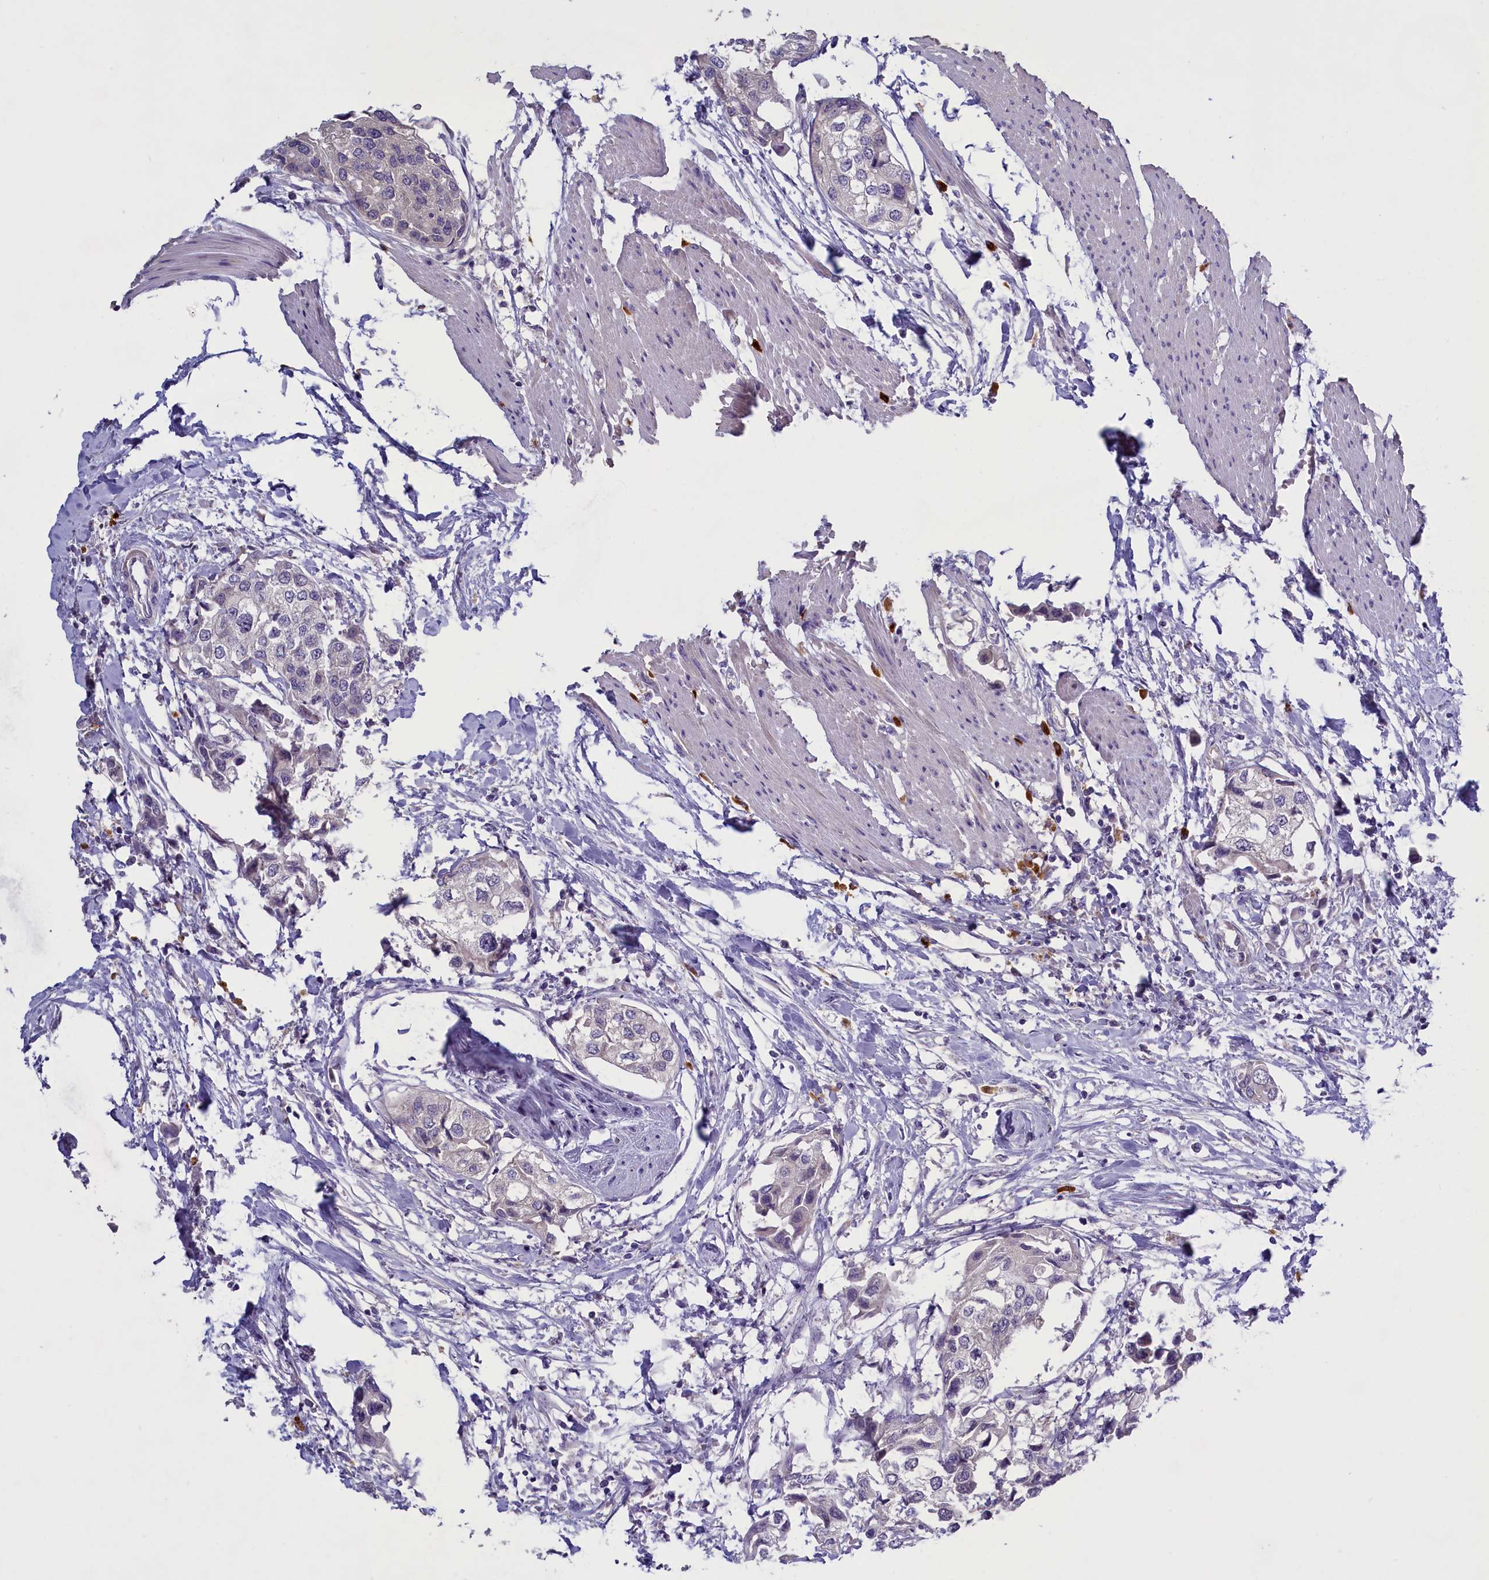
{"staining": {"intensity": "negative", "quantity": "none", "location": "none"}, "tissue": "urothelial cancer", "cell_type": "Tumor cells", "image_type": "cancer", "snomed": [{"axis": "morphology", "description": "Urothelial carcinoma, High grade"}, {"axis": "topography", "description": "Urinary bladder"}], "caption": "IHC image of high-grade urothelial carcinoma stained for a protein (brown), which demonstrates no expression in tumor cells. (Stains: DAB immunohistochemistry with hematoxylin counter stain, Microscopy: brightfield microscopy at high magnification).", "gene": "ENPP6", "patient": {"sex": "male", "age": 64}}